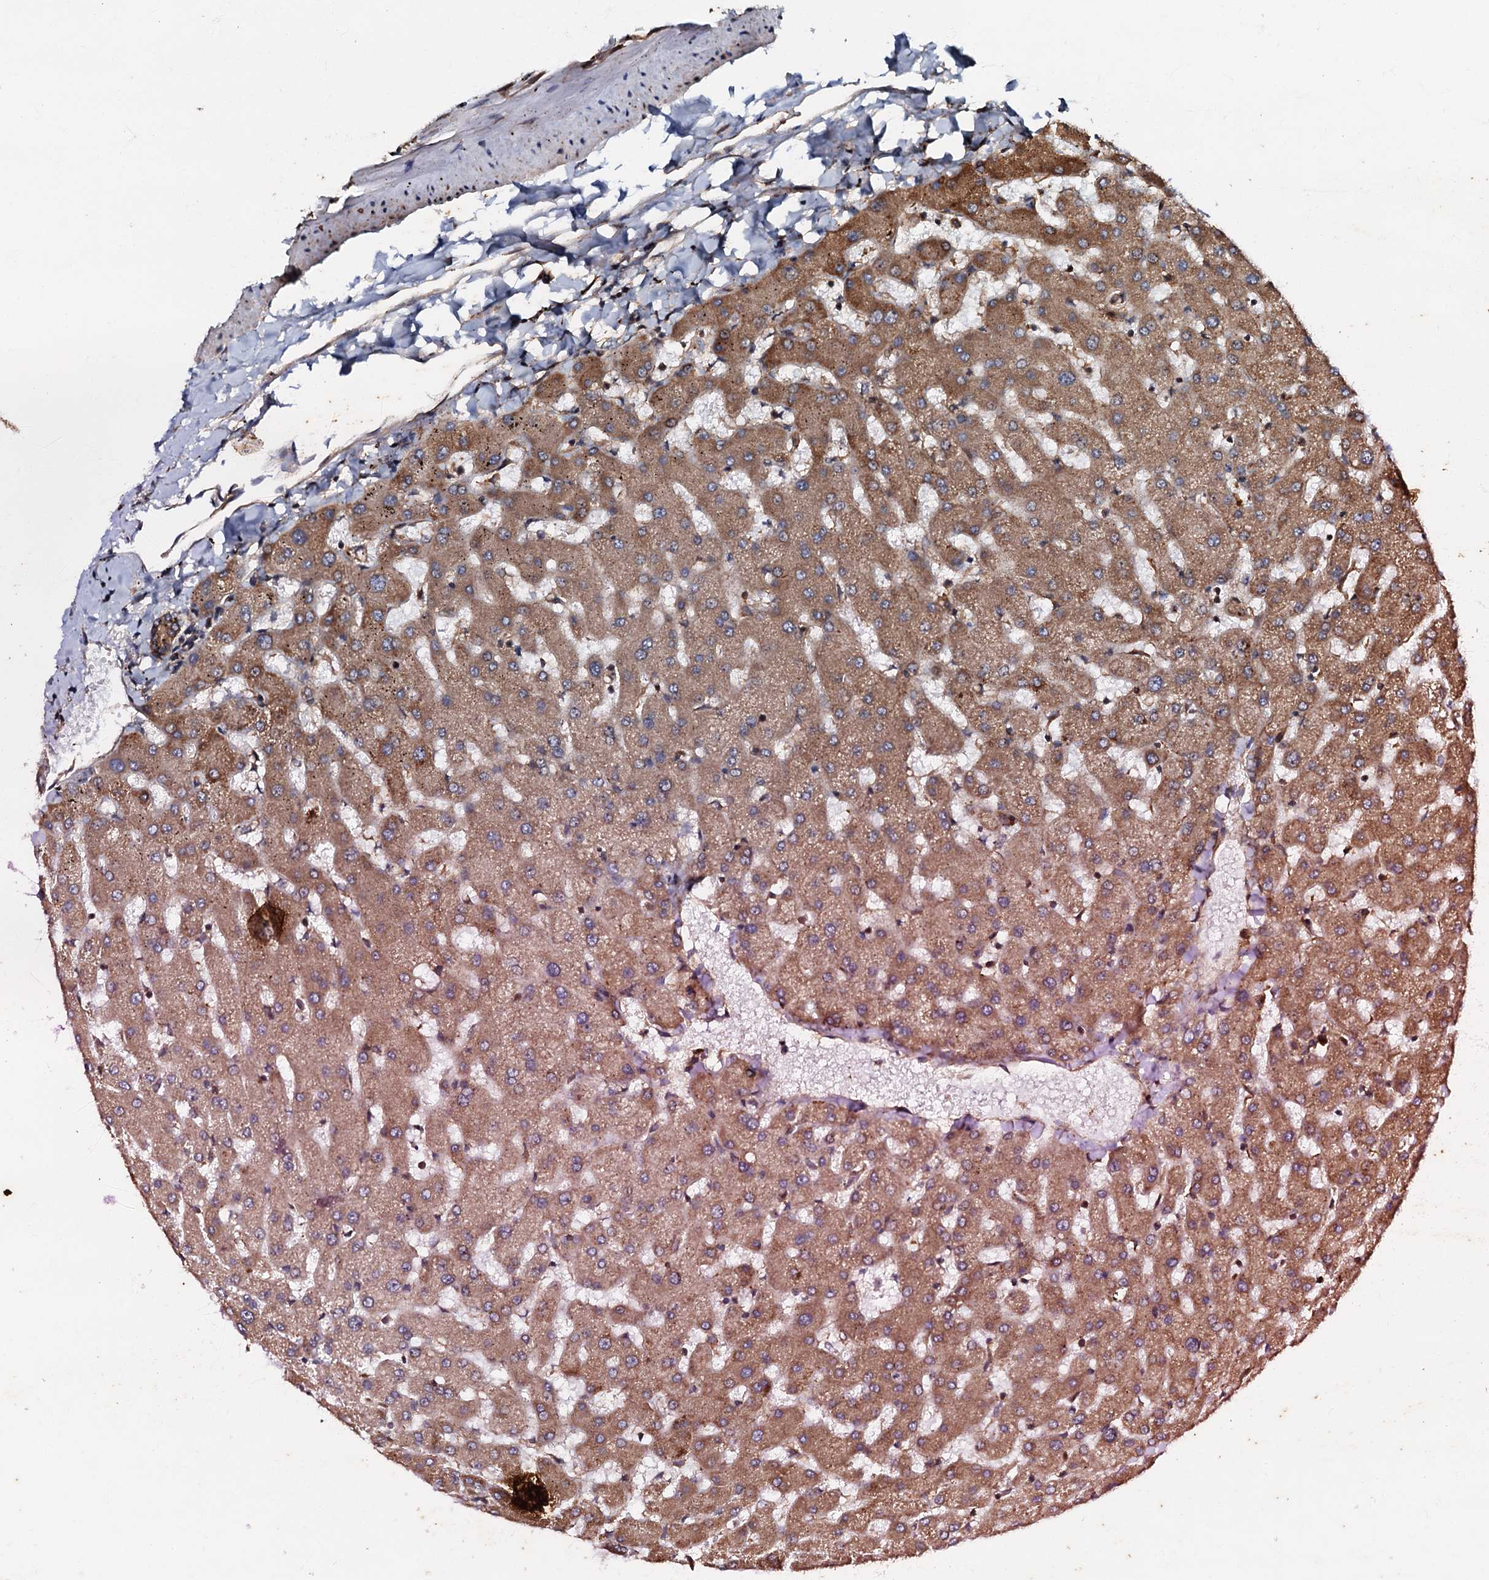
{"staining": {"intensity": "moderate", "quantity": ">75%", "location": "cytoplasmic/membranous"}, "tissue": "liver", "cell_type": "Cholangiocytes", "image_type": "normal", "snomed": [{"axis": "morphology", "description": "Normal tissue, NOS"}, {"axis": "topography", "description": "Liver"}], "caption": "A high-resolution micrograph shows immunohistochemistry staining of benign liver, which shows moderate cytoplasmic/membranous expression in about >75% of cholangiocytes. (Stains: DAB (3,3'-diaminobenzidine) in brown, nuclei in blue, Microscopy: brightfield microscopy at high magnification).", "gene": "BLOC1S6", "patient": {"sex": "female", "age": 63}}